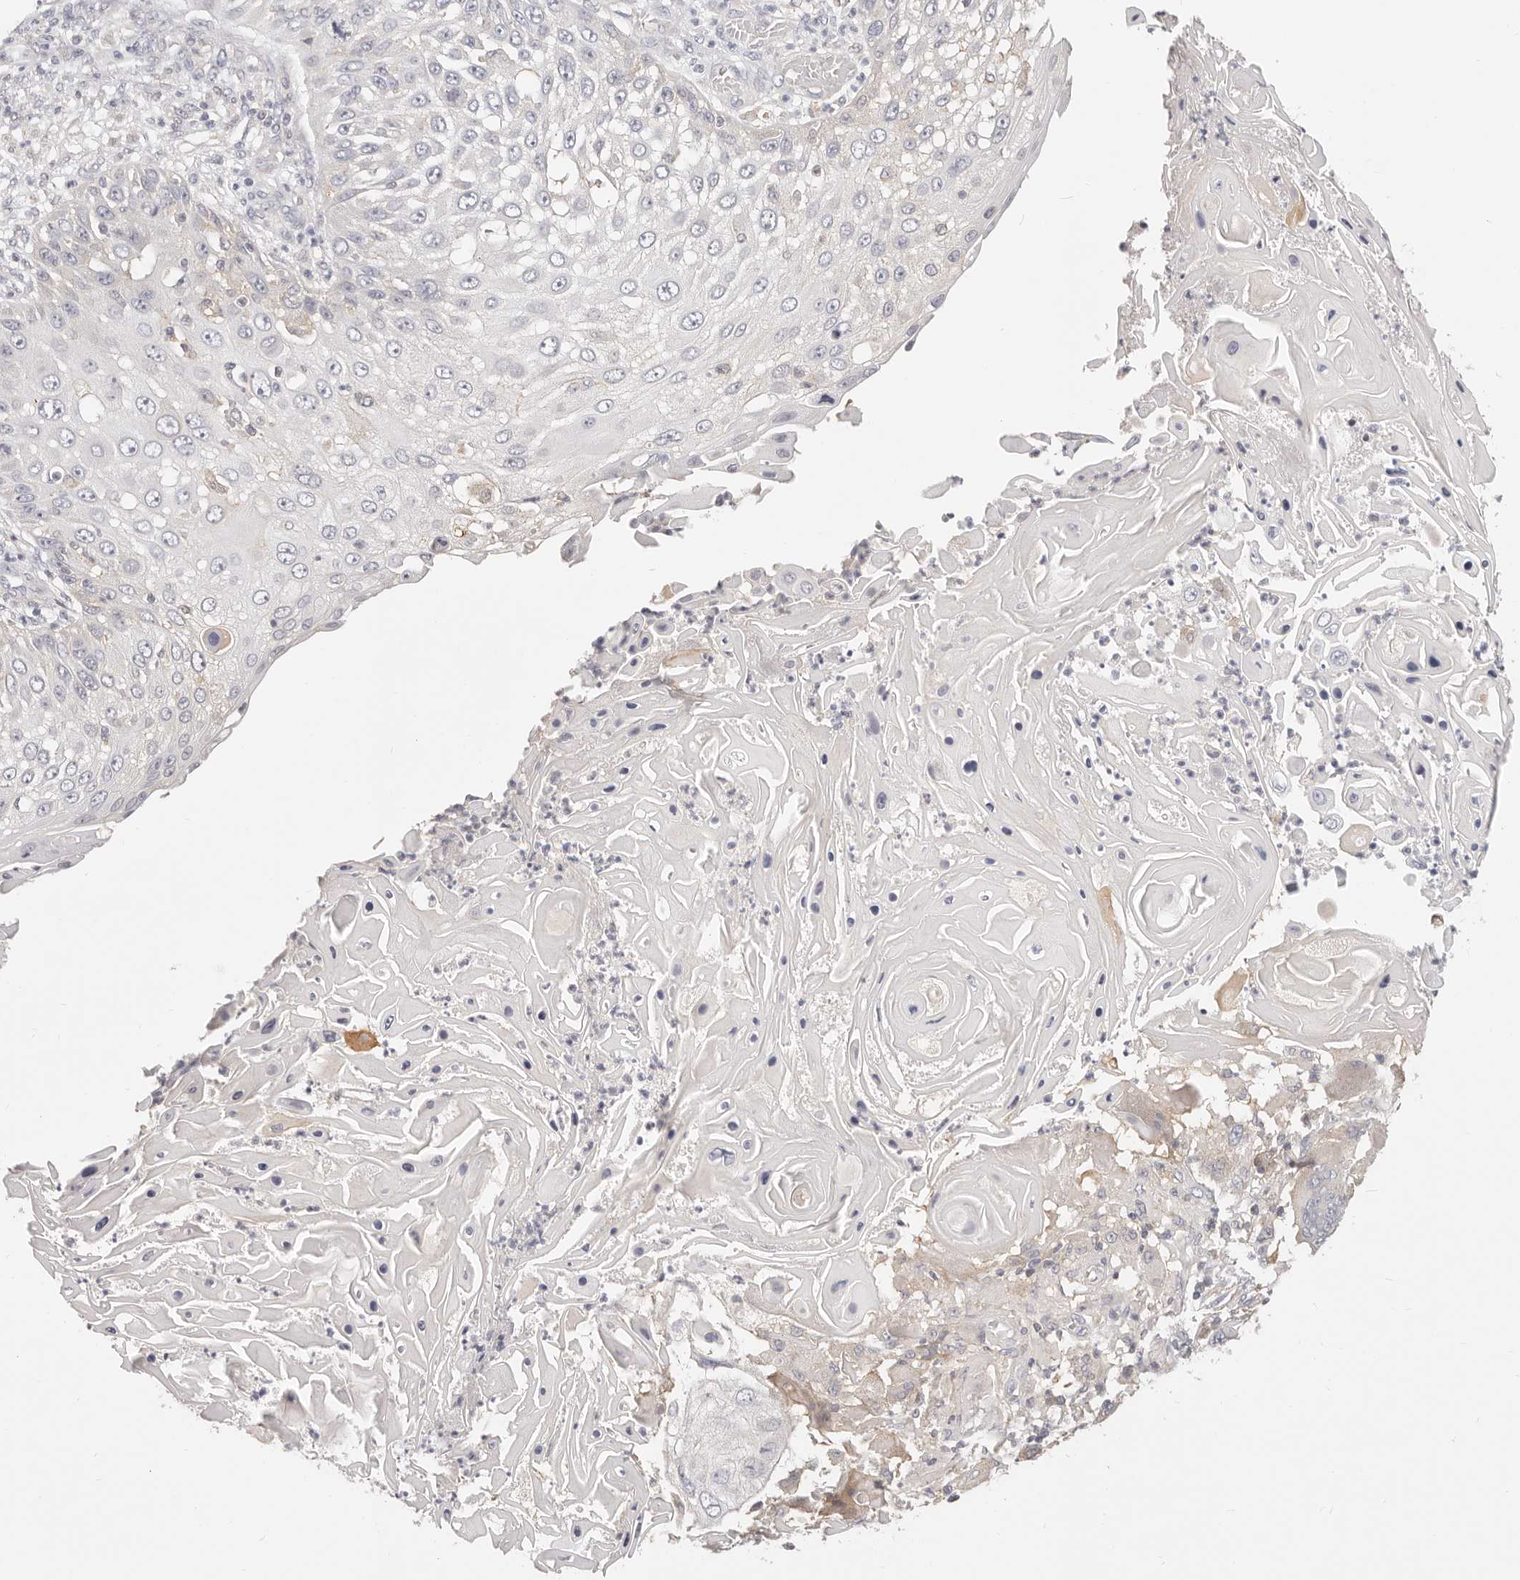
{"staining": {"intensity": "weak", "quantity": "<25%", "location": "cytoplasmic/membranous"}, "tissue": "skin cancer", "cell_type": "Tumor cells", "image_type": "cancer", "snomed": [{"axis": "morphology", "description": "Squamous cell carcinoma, NOS"}, {"axis": "topography", "description": "Skin"}], "caption": "An image of skin squamous cell carcinoma stained for a protein reveals no brown staining in tumor cells.", "gene": "DTNBP1", "patient": {"sex": "female", "age": 44}}